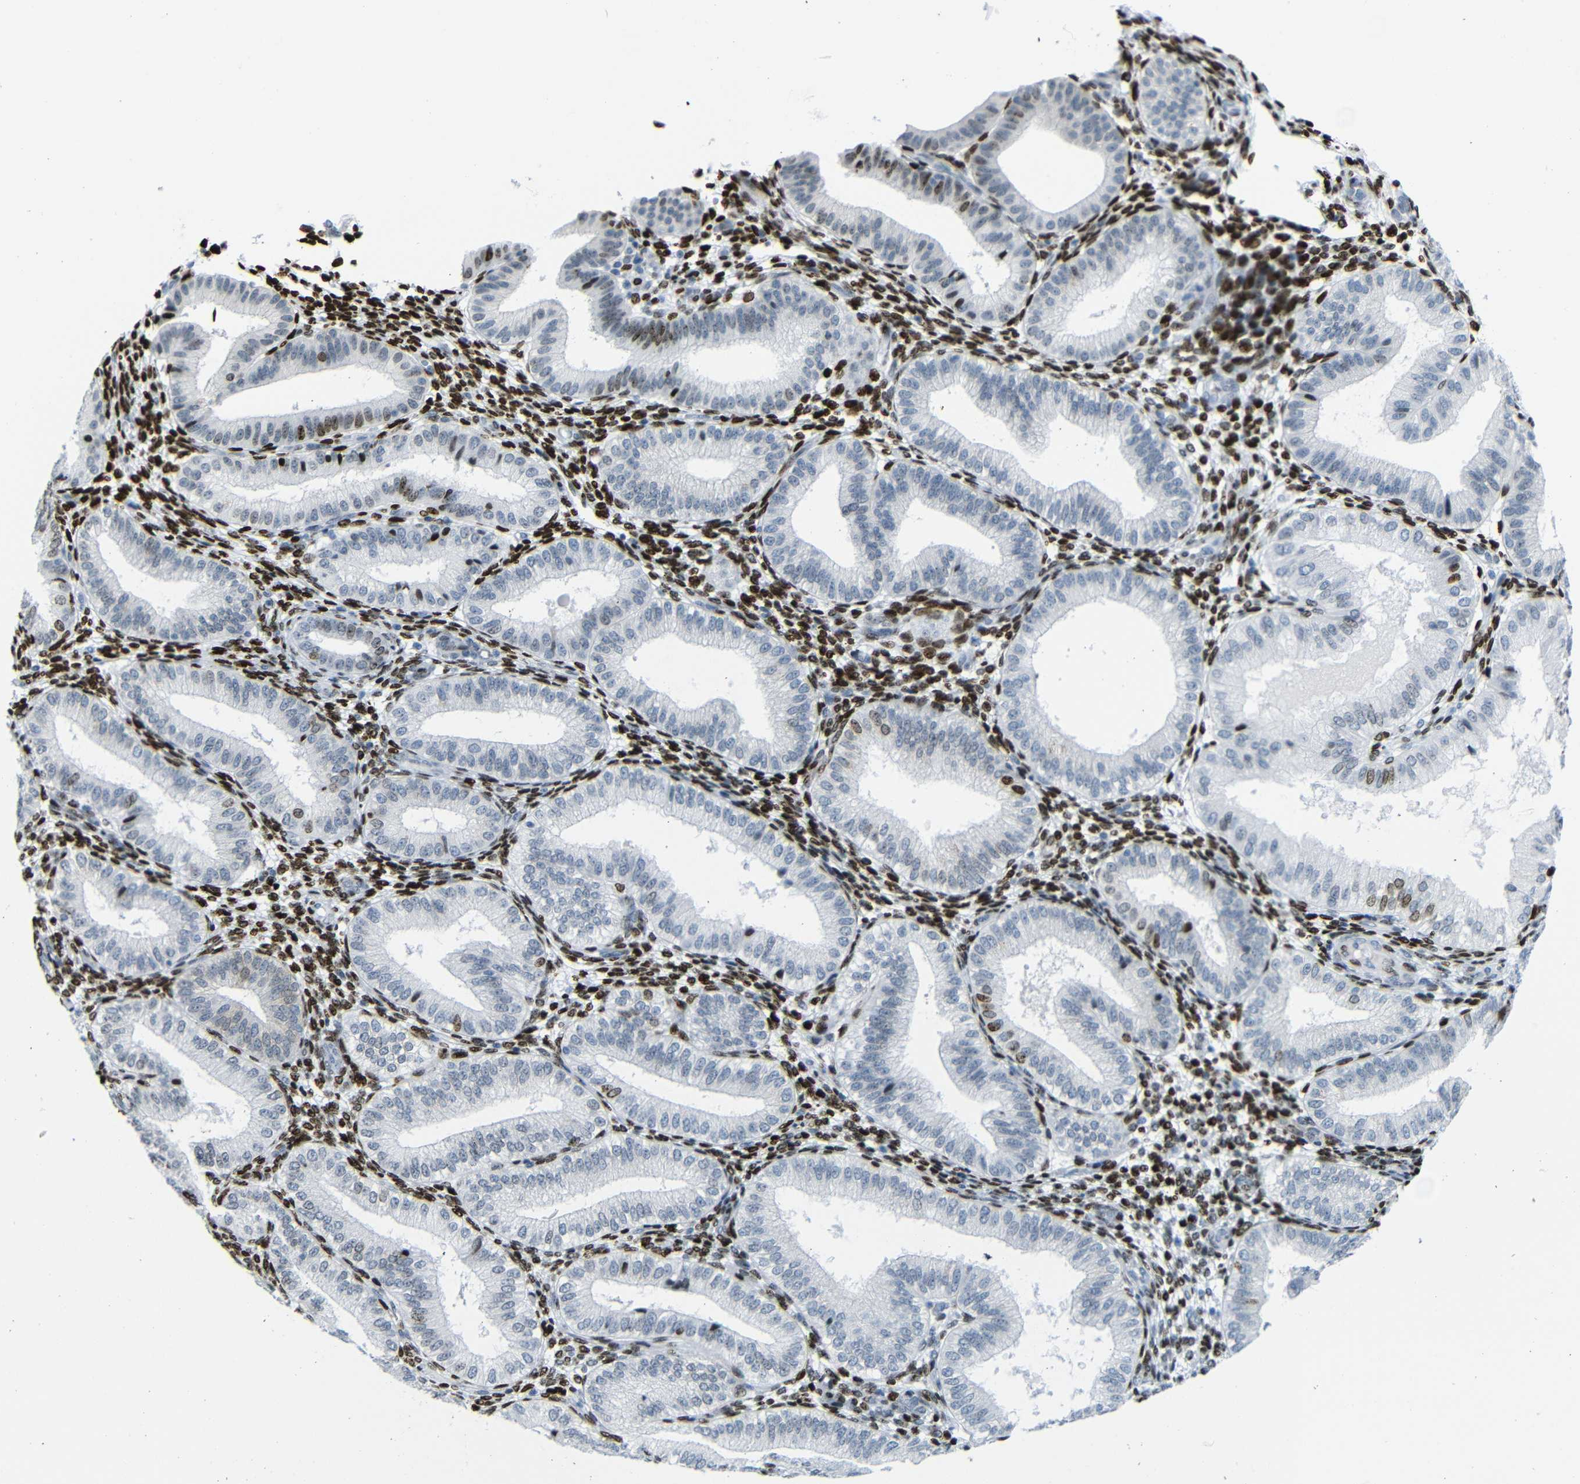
{"staining": {"intensity": "strong", "quantity": ">75%", "location": "cytoplasmic/membranous"}, "tissue": "endometrium", "cell_type": "Cells in endometrial stroma", "image_type": "normal", "snomed": [{"axis": "morphology", "description": "Normal tissue, NOS"}, {"axis": "topography", "description": "Endometrium"}], "caption": "High-magnification brightfield microscopy of benign endometrium stained with DAB (brown) and counterstained with hematoxylin (blue). cells in endometrial stroma exhibit strong cytoplasmic/membranous positivity is present in approximately>75% of cells.", "gene": "NPIPB15", "patient": {"sex": "female", "age": 39}}